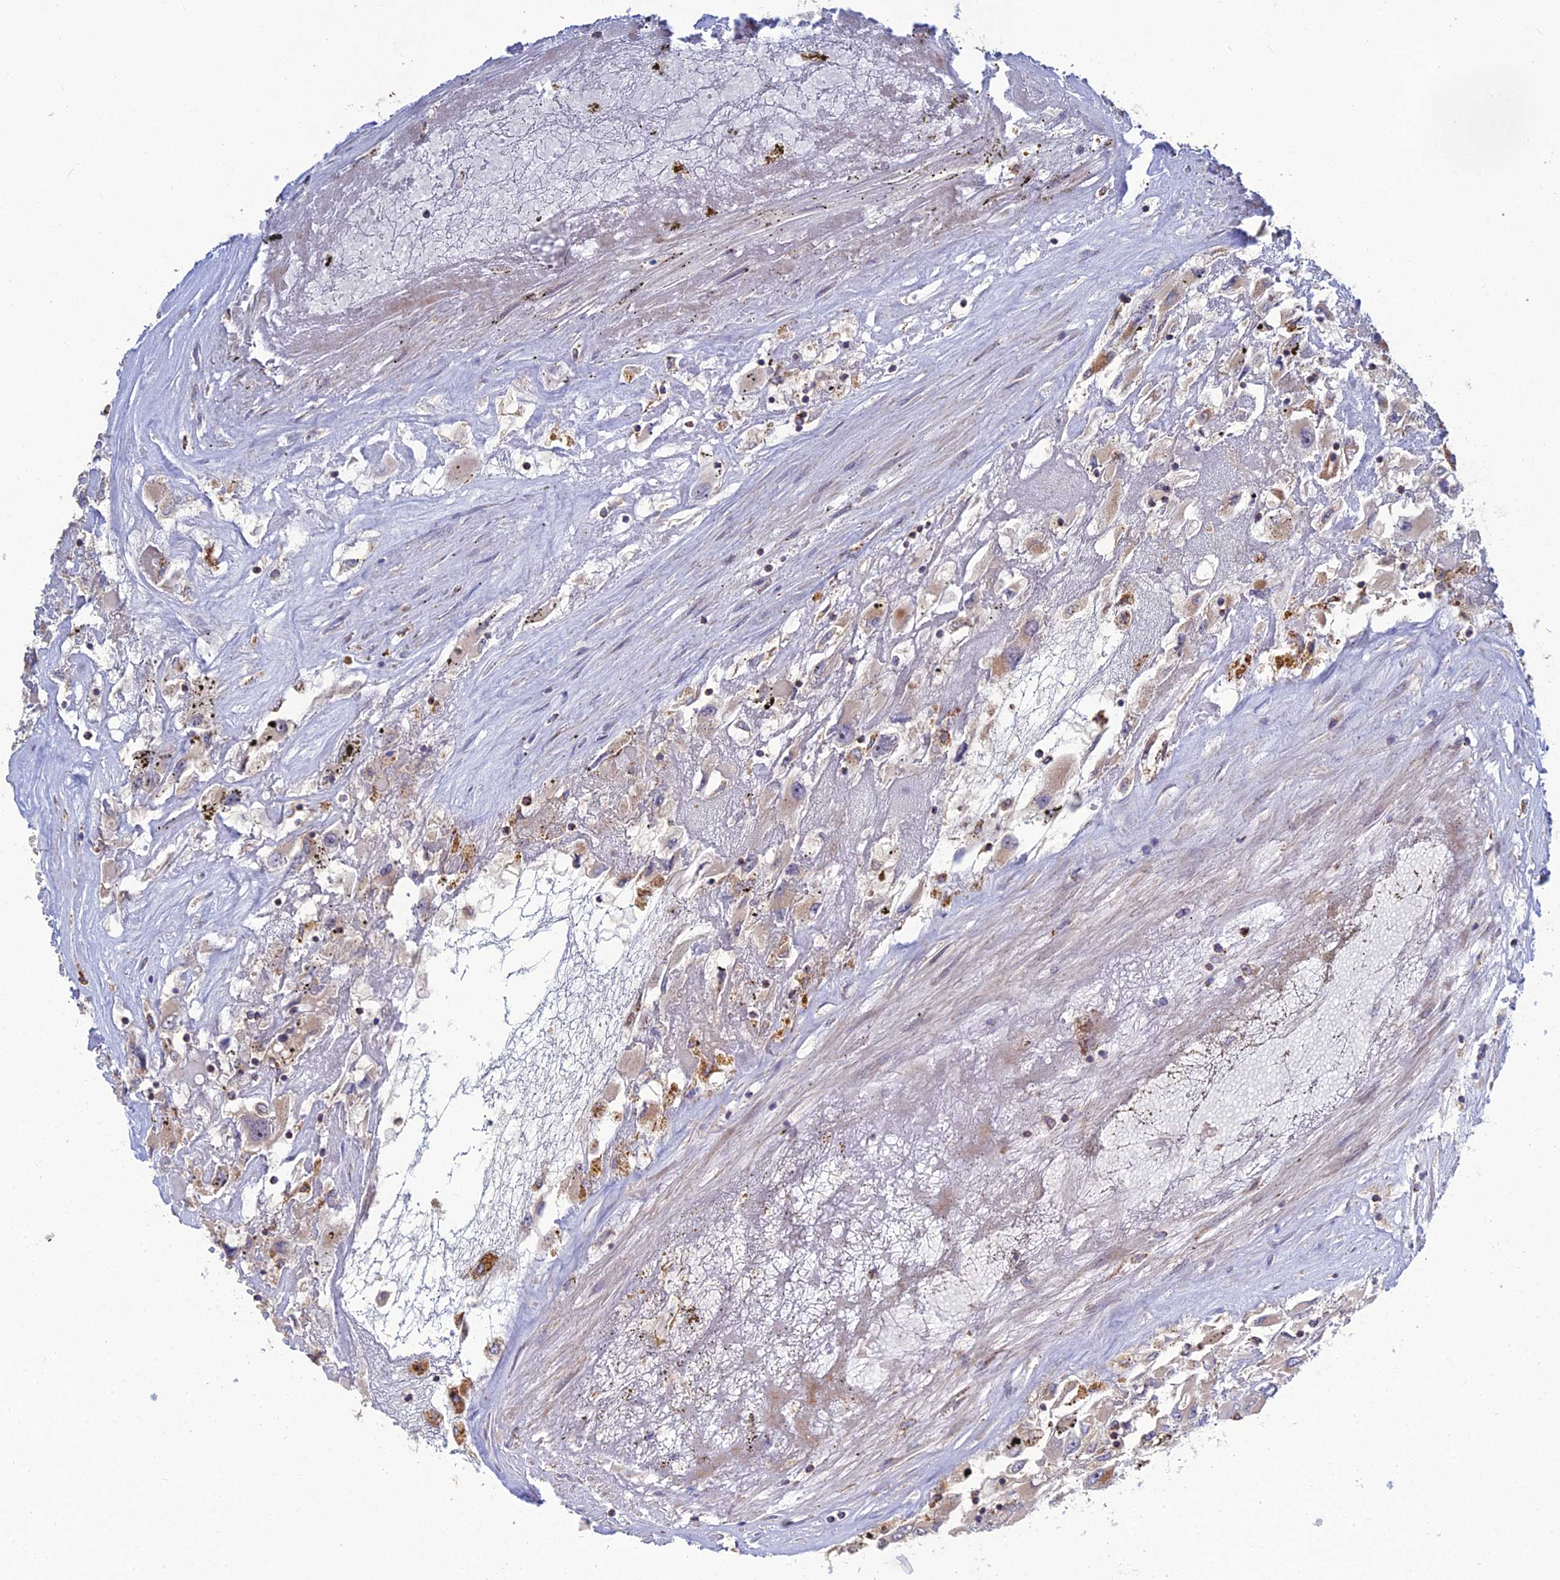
{"staining": {"intensity": "weak", "quantity": "<25%", "location": "cytoplasmic/membranous"}, "tissue": "renal cancer", "cell_type": "Tumor cells", "image_type": "cancer", "snomed": [{"axis": "morphology", "description": "Adenocarcinoma, NOS"}, {"axis": "topography", "description": "Kidney"}], "caption": "There is no significant positivity in tumor cells of adenocarcinoma (renal).", "gene": "RIC8B", "patient": {"sex": "female", "age": 52}}